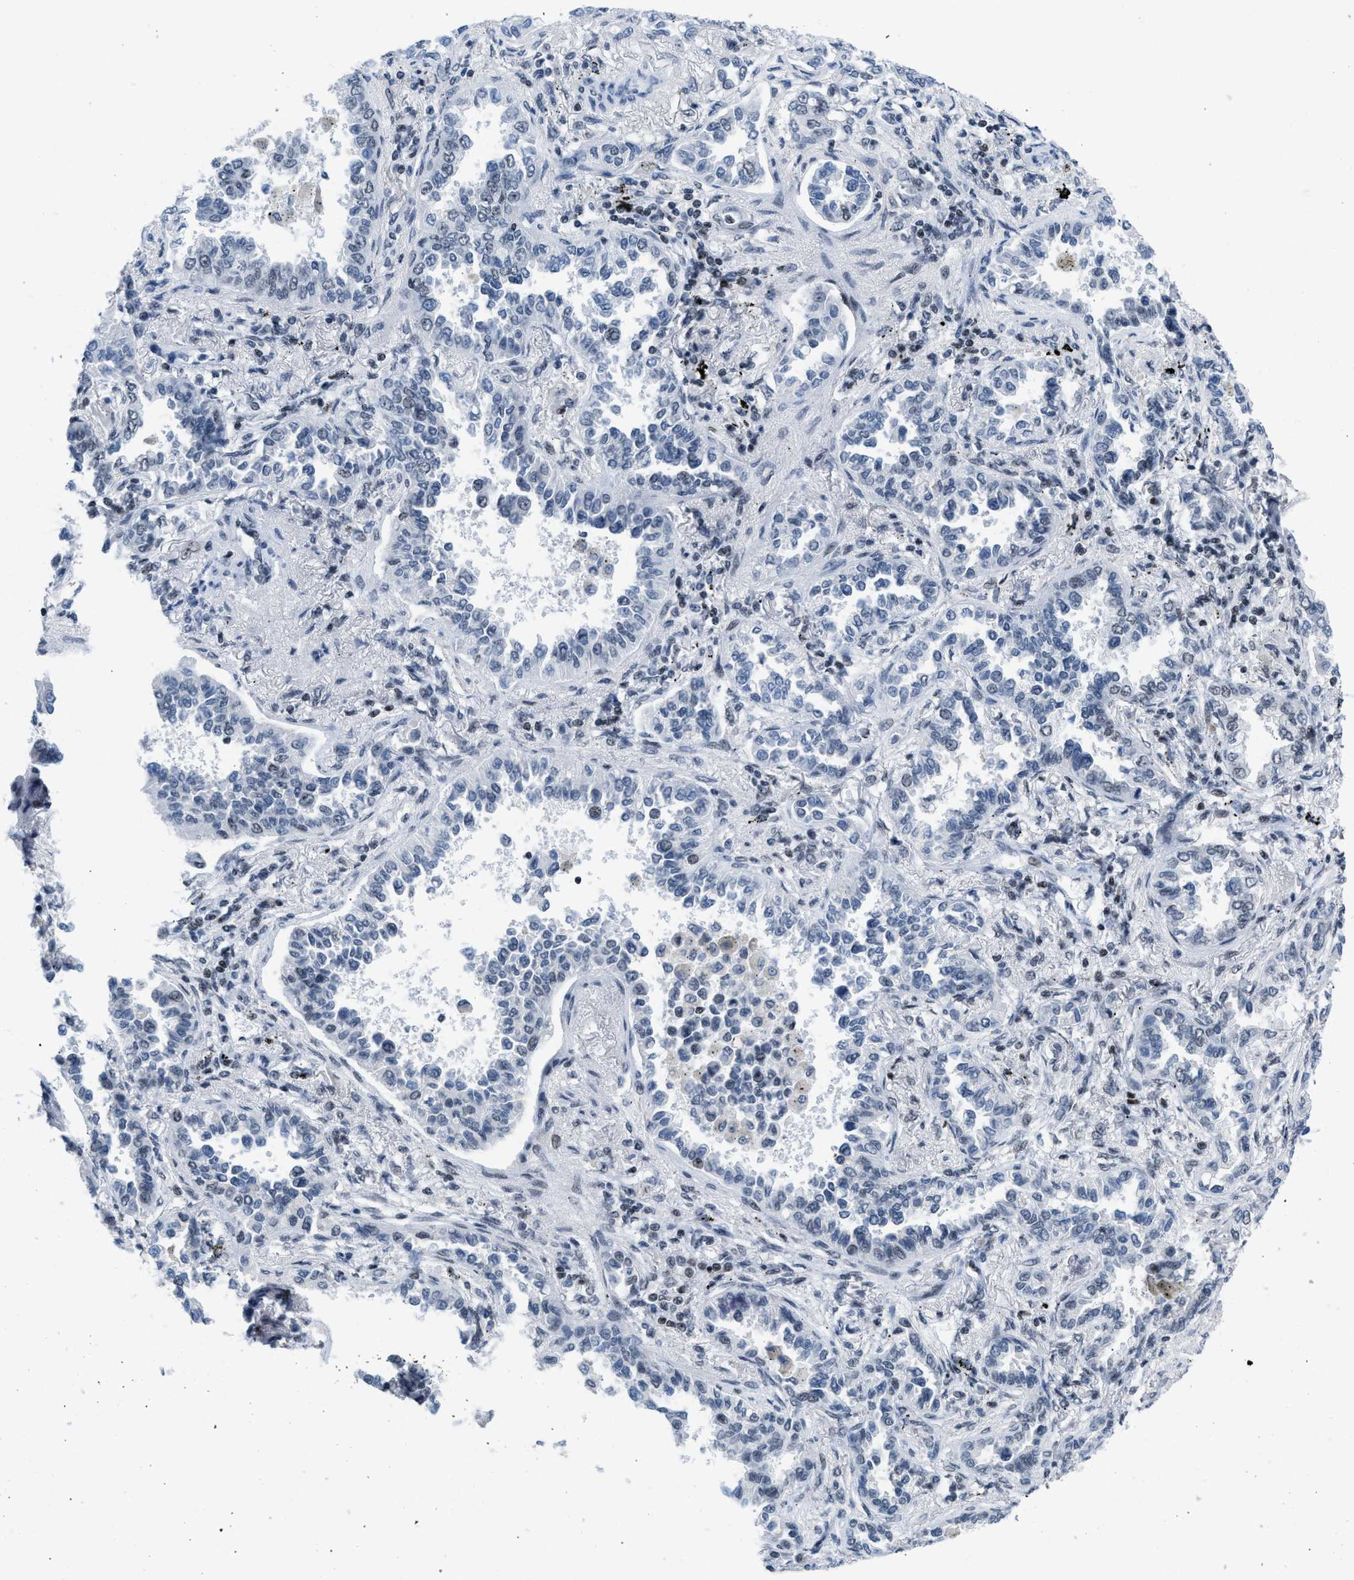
{"staining": {"intensity": "negative", "quantity": "none", "location": "none"}, "tissue": "lung cancer", "cell_type": "Tumor cells", "image_type": "cancer", "snomed": [{"axis": "morphology", "description": "Normal tissue, NOS"}, {"axis": "morphology", "description": "Adenocarcinoma, NOS"}, {"axis": "topography", "description": "Lung"}], "caption": "Immunohistochemistry of adenocarcinoma (lung) exhibits no positivity in tumor cells.", "gene": "TERF2IP", "patient": {"sex": "male", "age": 59}}